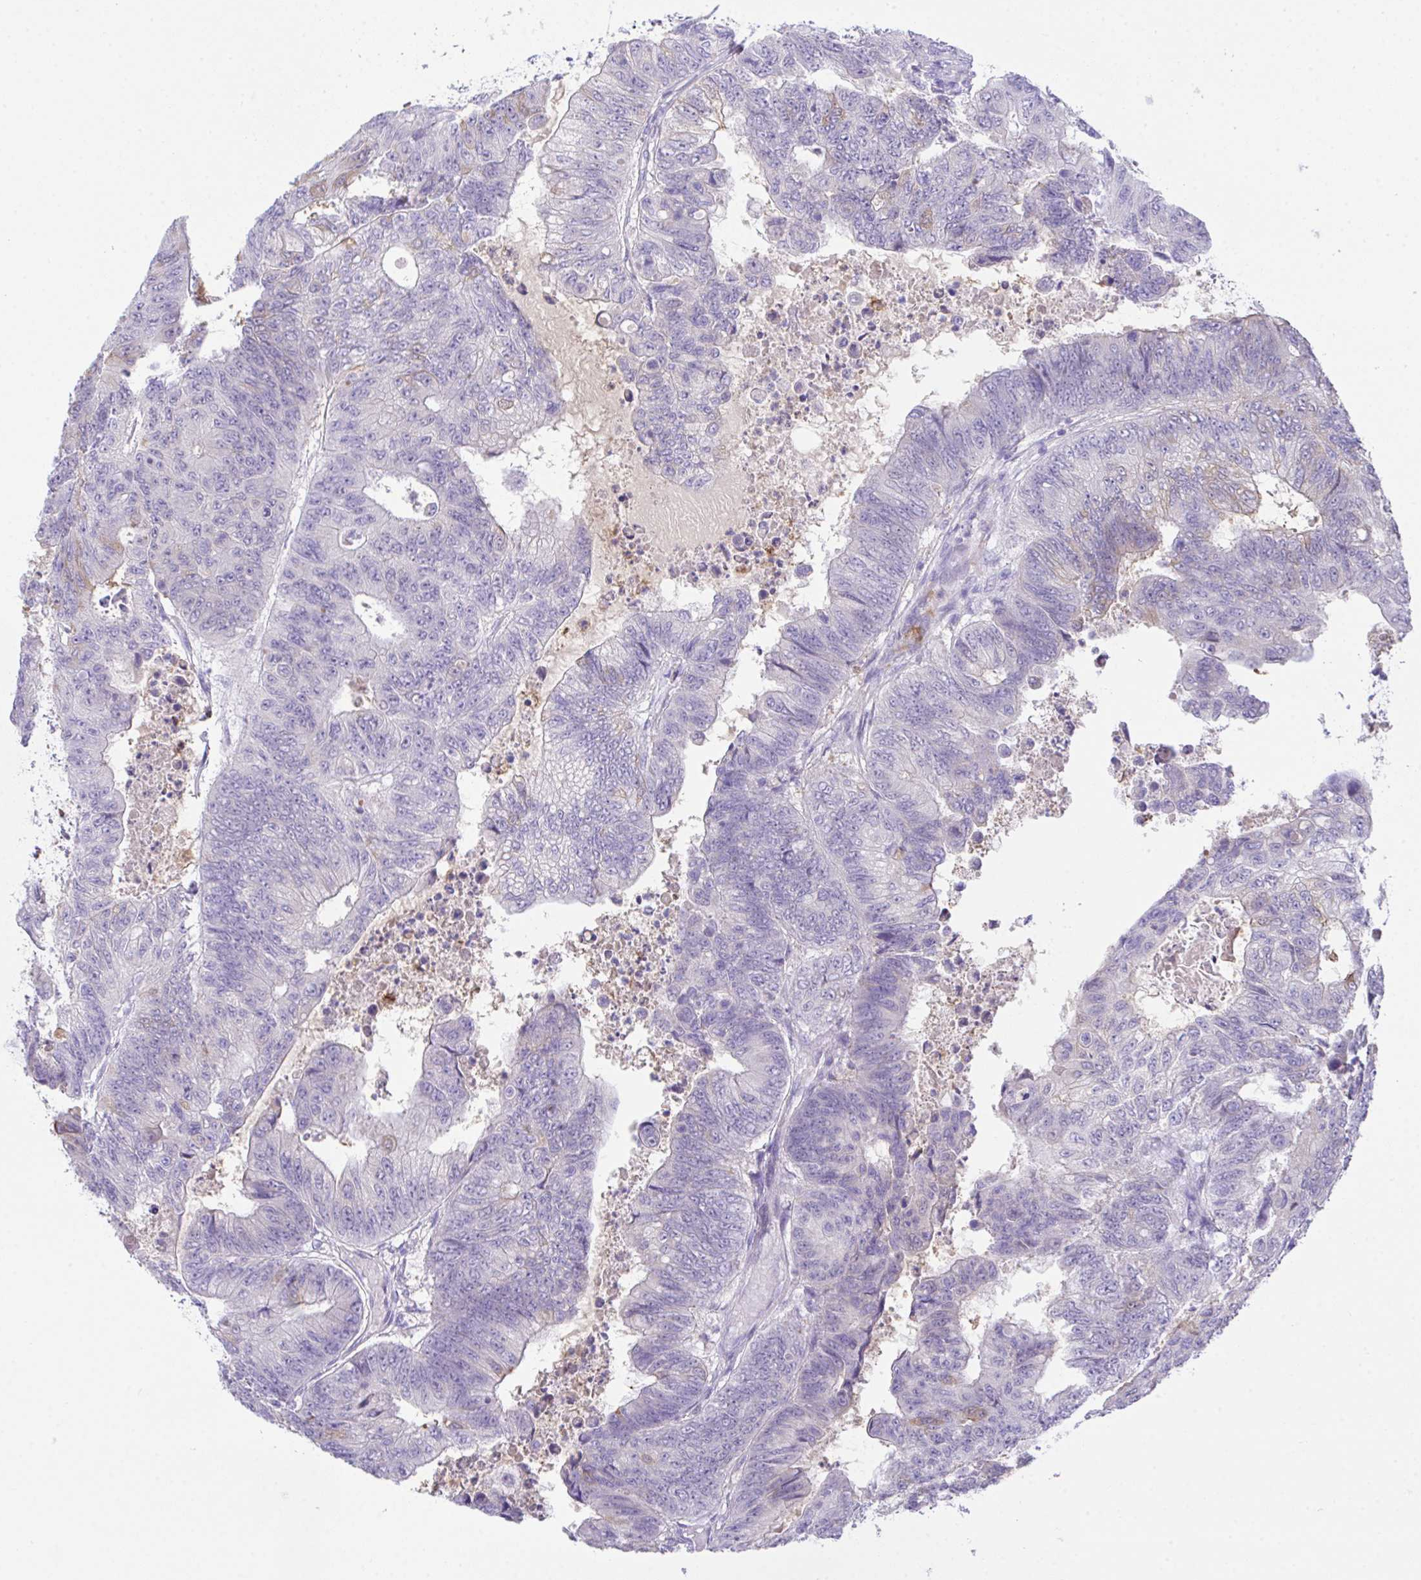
{"staining": {"intensity": "weak", "quantity": "<25%", "location": "cytoplasmic/membranous"}, "tissue": "colorectal cancer", "cell_type": "Tumor cells", "image_type": "cancer", "snomed": [{"axis": "morphology", "description": "Adenocarcinoma, NOS"}, {"axis": "topography", "description": "Colon"}], "caption": "Immunohistochemistry histopathology image of colorectal adenocarcinoma stained for a protein (brown), which reveals no expression in tumor cells. Brightfield microscopy of immunohistochemistry stained with DAB (3,3'-diaminobenzidine) (brown) and hematoxylin (blue), captured at high magnification.", "gene": "HOXB4", "patient": {"sex": "female", "age": 48}}